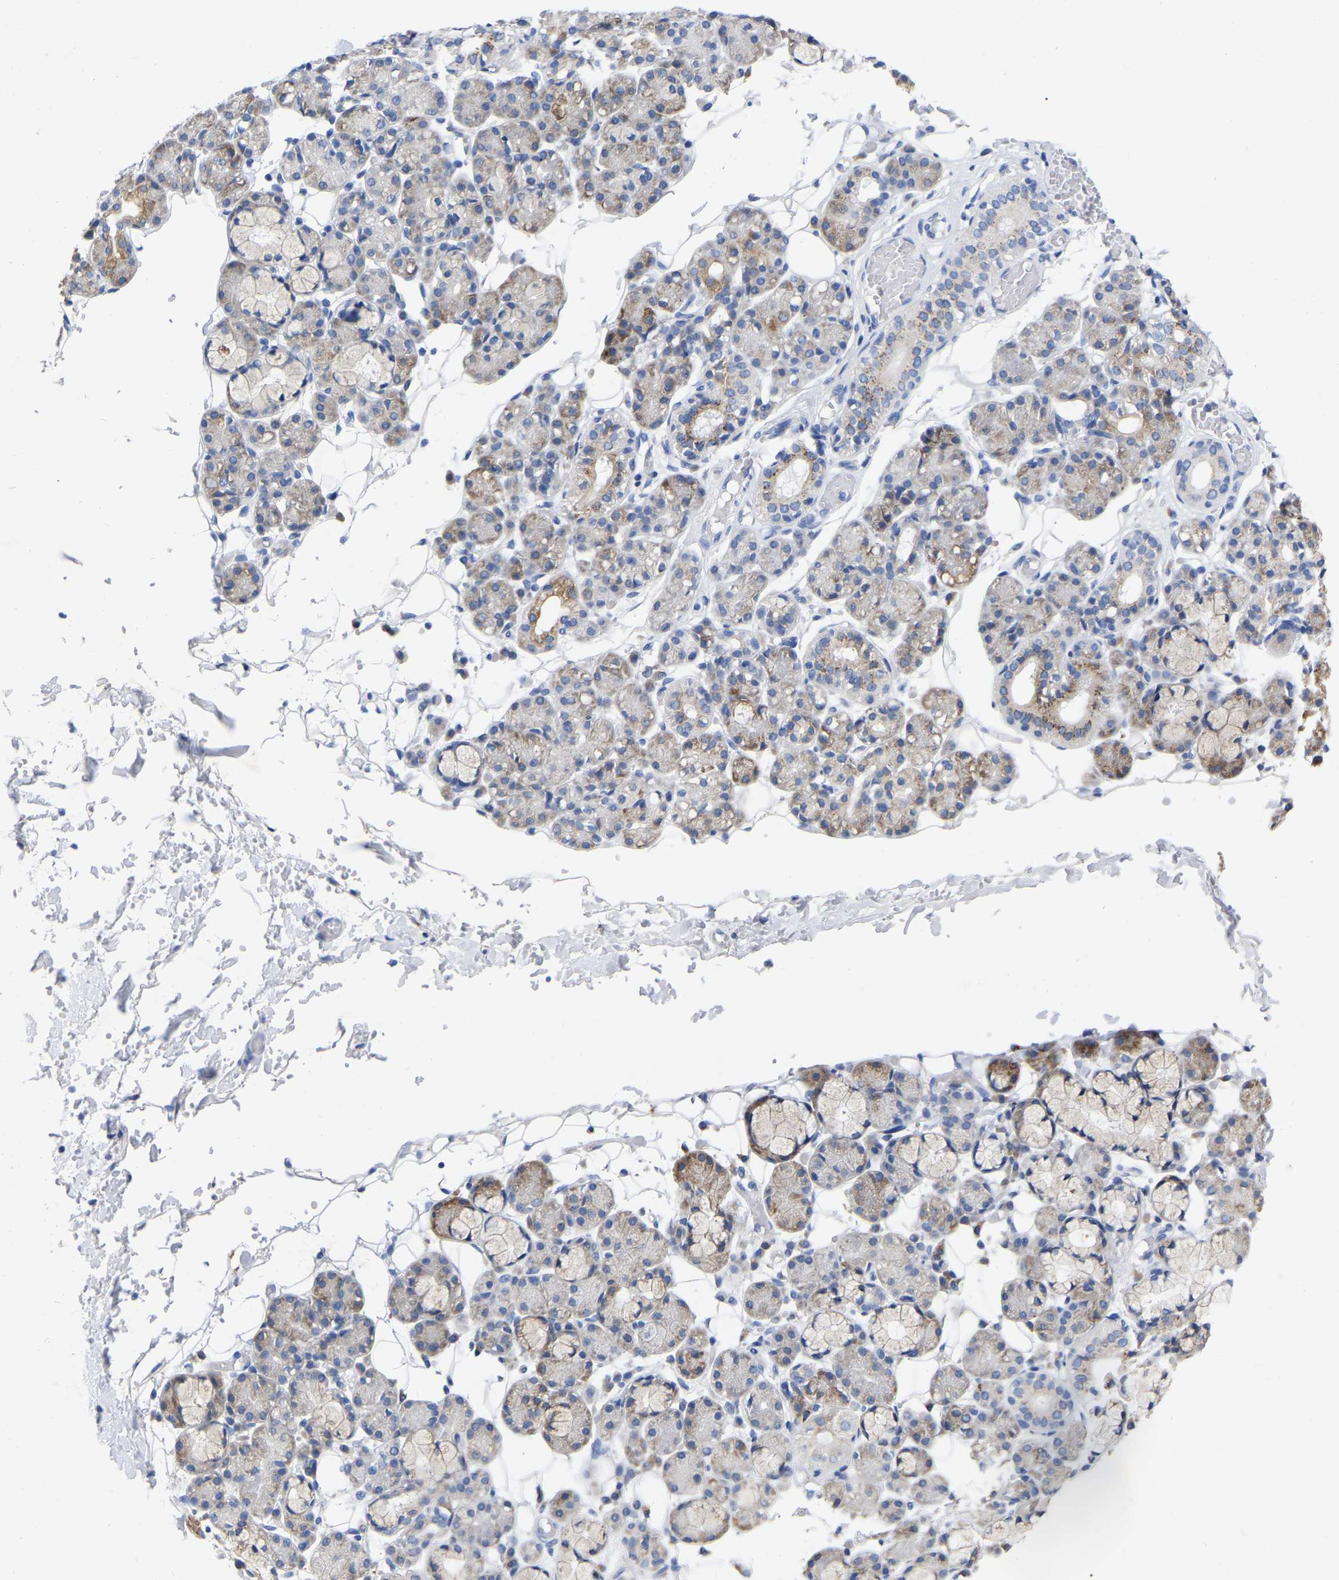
{"staining": {"intensity": "moderate", "quantity": "25%-75%", "location": "cytoplasmic/membranous"}, "tissue": "salivary gland", "cell_type": "Glandular cells", "image_type": "normal", "snomed": [{"axis": "morphology", "description": "Normal tissue, NOS"}, {"axis": "topography", "description": "Salivary gland"}], "caption": "DAB immunohistochemical staining of normal human salivary gland shows moderate cytoplasmic/membranous protein expression in about 25%-75% of glandular cells. (DAB (3,3'-diaminobenzidine) IHC with brightfield microscopy, high magnification).", "gene": "STRIP2", "patient": {"sex": "male", "age": 63}}